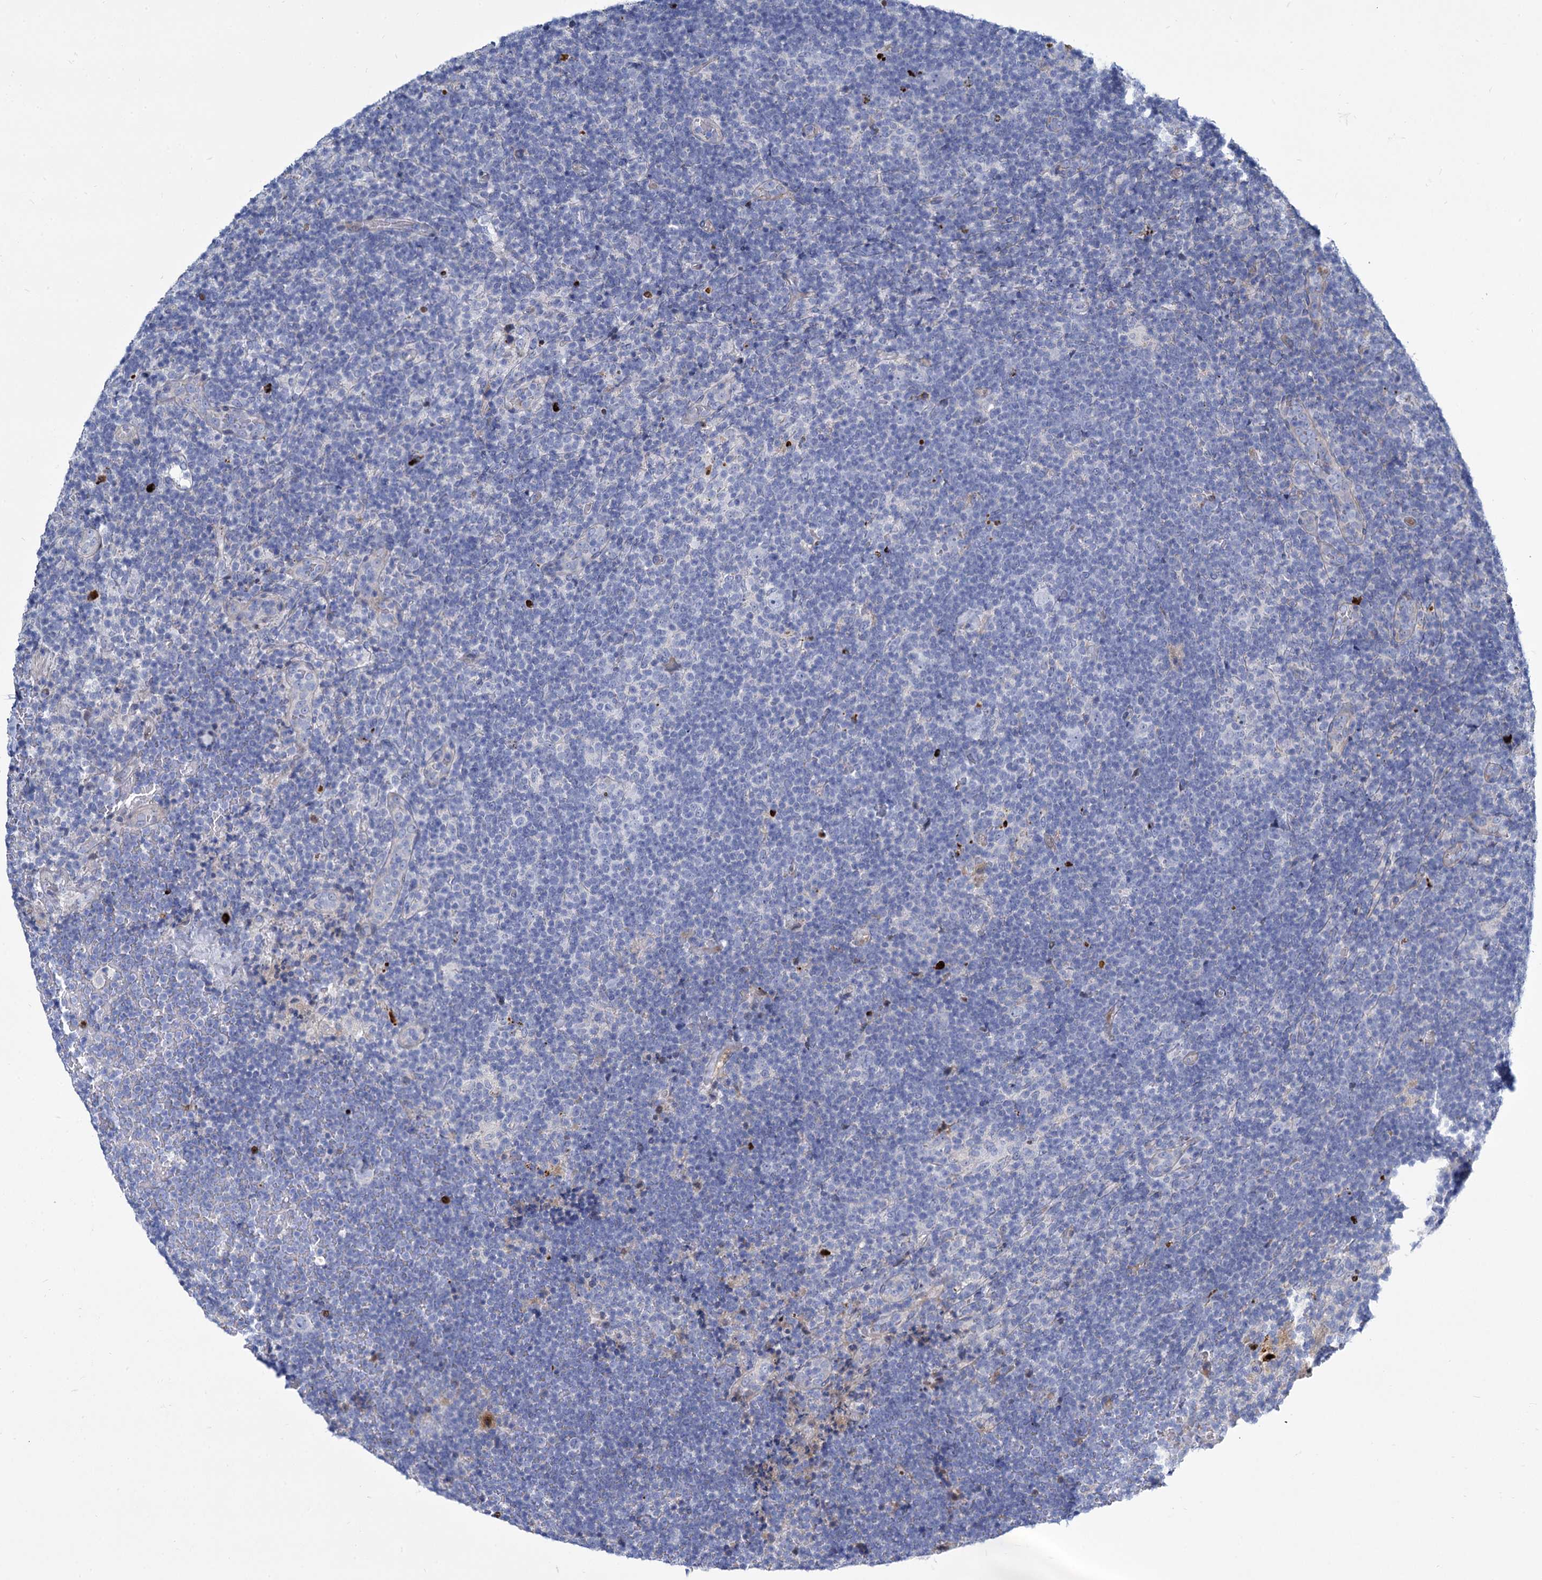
{"staining": {"intensity": "negative", "quantity": "none", "location": "none"}, "tissue": "lymphoma", "cell_type": "Tumor cells", "image_type": "cancer", "snomed": [{"axis": "morphology", "description": "Hodgkin's disease, NOS"}, {"axis": "topography", "description": "Lymph node"}], "caption": "The IHC micrograph has no significant positivity in tumor cells of lymphoma tissue. The staining was performed using DAB (3,3'-diaminobenzidine) to visualize the protein expression in brown, while the nuclei were stained in blue with hematoxylin (Magnification: 20x).", "gene": "TRIM77", "patient": {"sex": "female", "age": 57}}